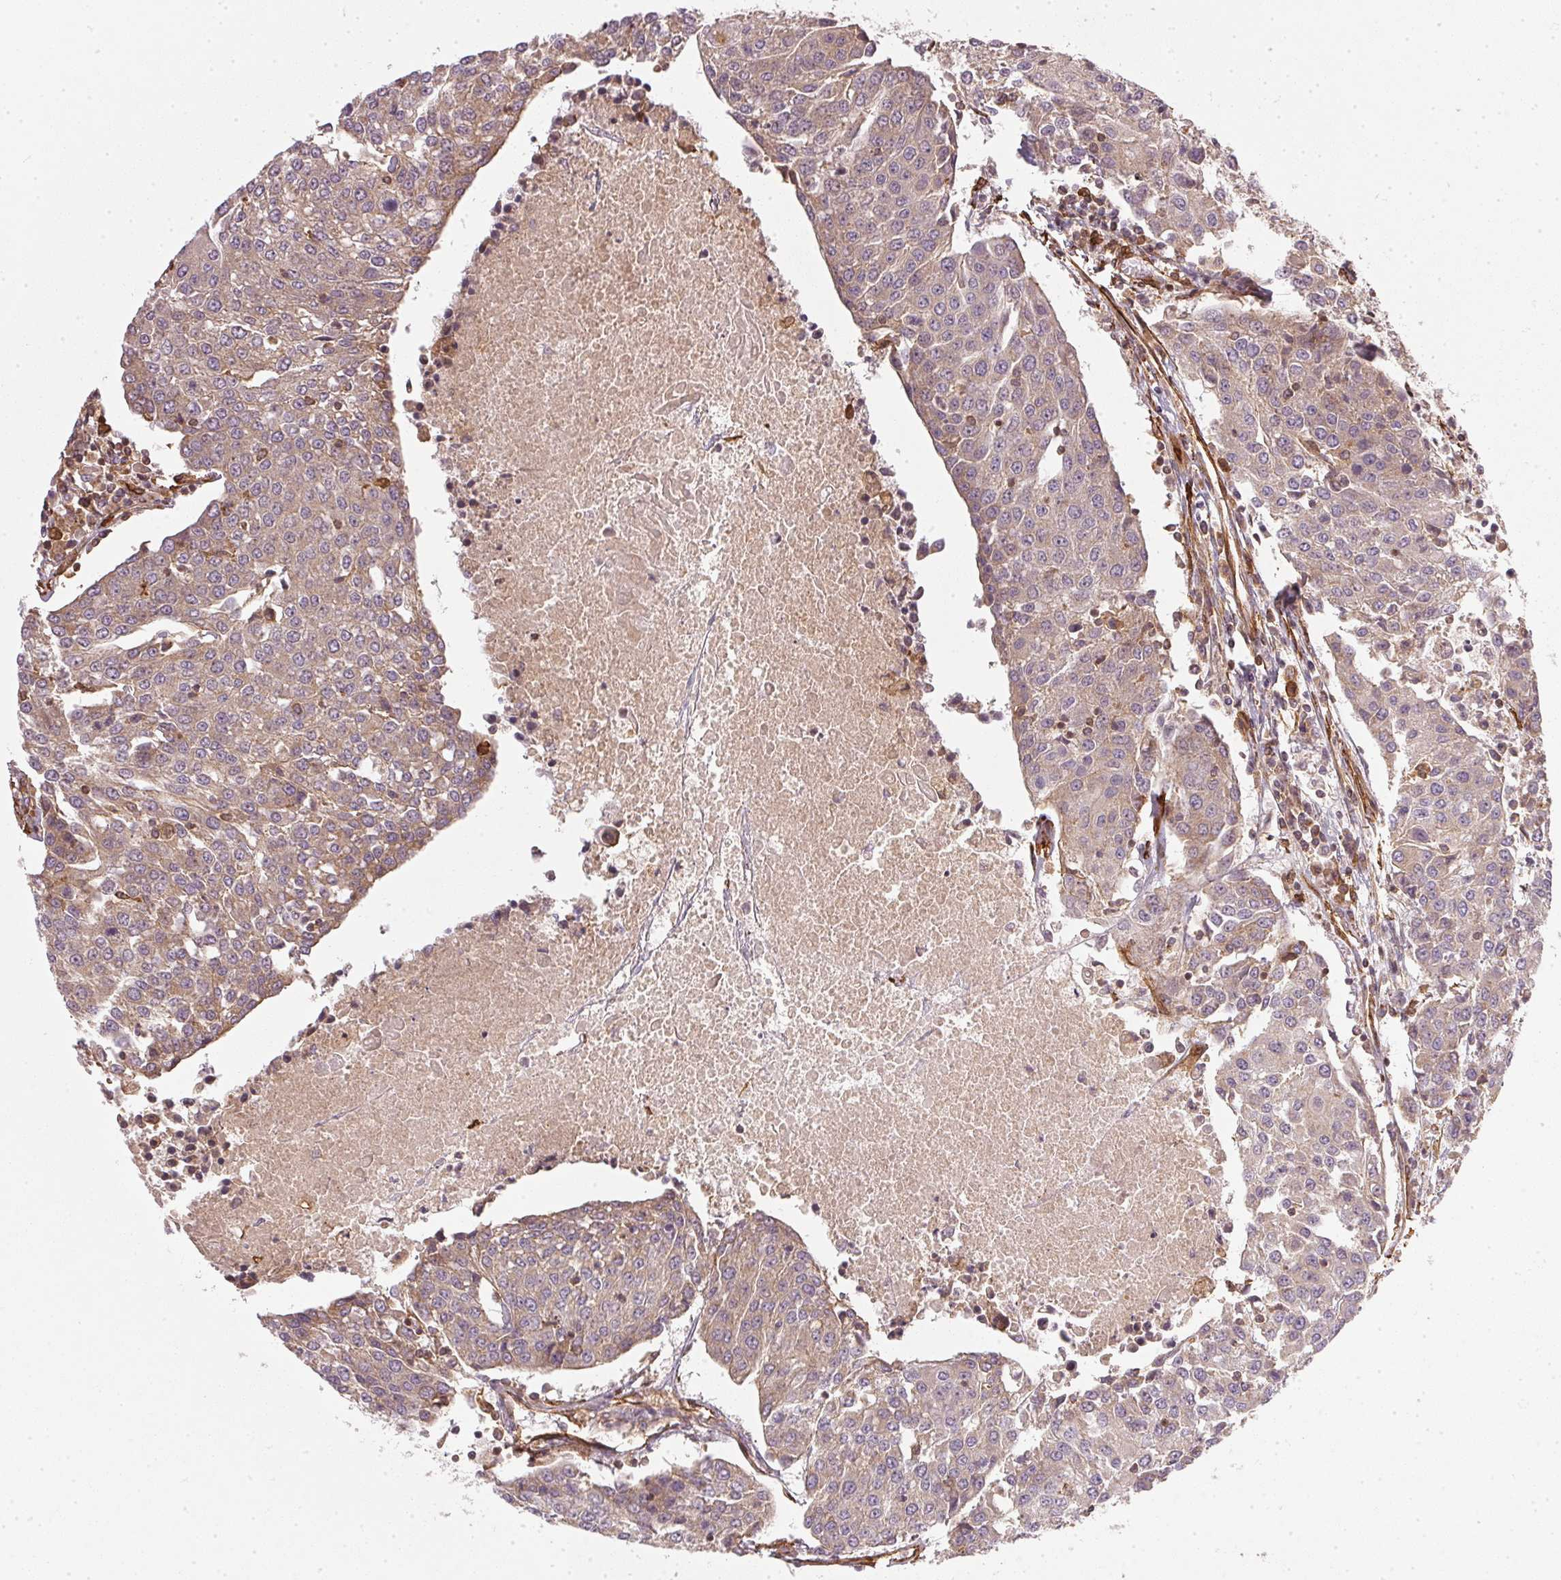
{"staining": {"intensity": "weak", "quantity": ">75%", "location": "cytoplasmic/membranous"}, "tissue": "urothelial cancer", "cell_type": "Tumor cells", "image_type": "cancer", "snomed": [{"axis": "morphology", "description": "Urothelial carcinoma, High grade"}, {"axis": "topography", "description": "Urinary bladder"}], "caption": "Human urothelial cancer stained for a protein (brown) reveals weak cytoplasmic/membranous positive expression in about >75% of tumor cells.", "gene": "NADK2", "patient": {"sex": "female", "age": 85}}